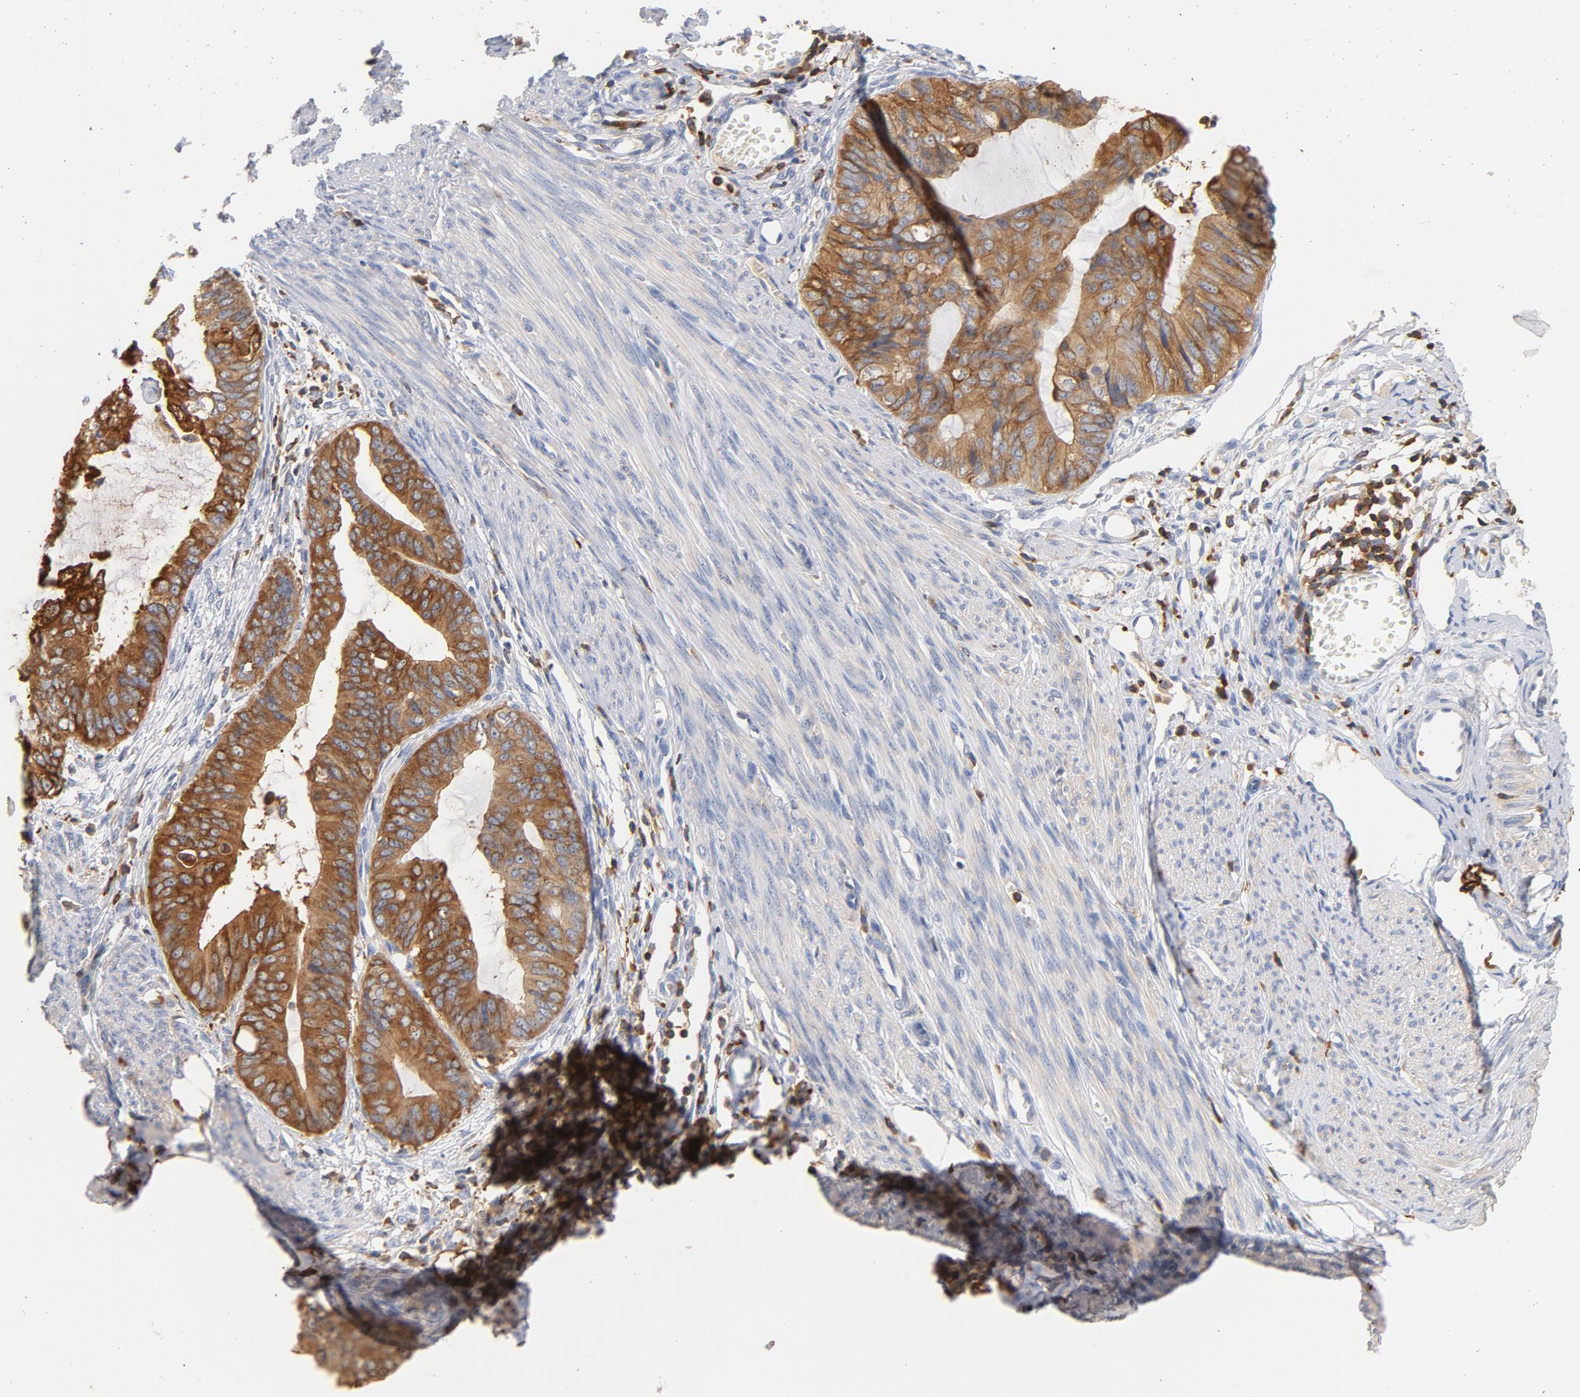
{"staining": {"intensity": "moderate", "quantity": ">75%", "location": "cytoplasmic/membranous"}, "tissue": "endometrial cancer", "cell_type": "Tumor cells", "image_type": "cancer", "snomed": [{"axis": "morphology", "description": "Adenocarcinoma, NOS"}, {"axis": "topography", "description": "Endometrium"}], "caption": "Immunohistochemistry image of human endometrial cancer (adenocarcinoma) stained for a protein (brown), which demonstrates medium levels of moderate cytoplasmic/membranous positivity in about >75% of tumor cells.", "gene": "EZR", "patient": {"sex": "female", "age": 75}}